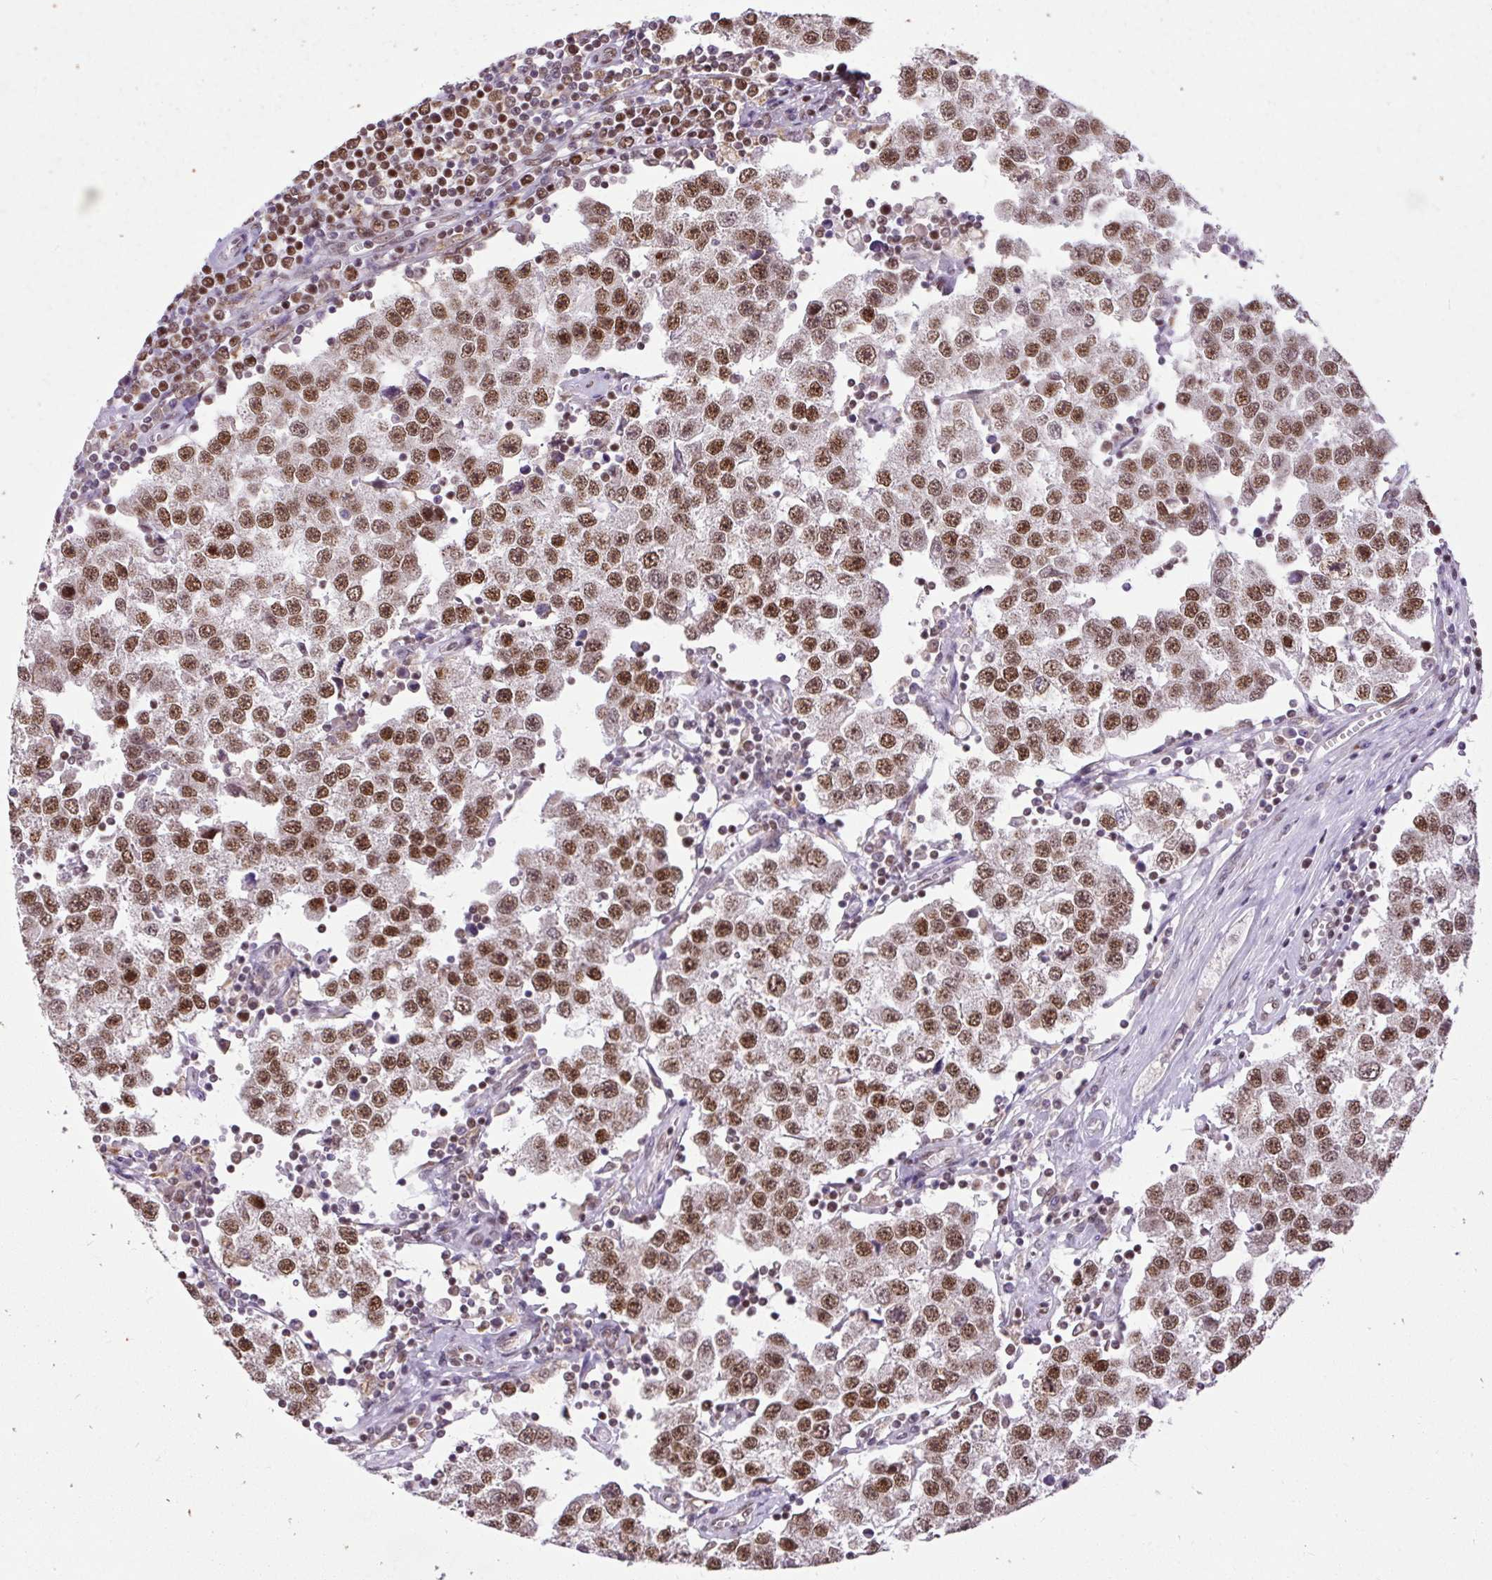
{"staining": {"intensity": "moderate", "quantity": ">75%", "location": "nuclear"}, "tissue": "testis cancer", "cell_type": "Tumor cells", "image_type": "cancer", "snomed": [{"axis": "morphology", "description": "Seminoma, NOS"}, {"axis": "topography", "description": "Testis"}], "caption": "A micrograph of seminoma (testis) stained for a protein demonstrates moderate nuclear brown staining in tumor cells.", "gene": "ZNF672", "patient": {"sex": "male", "age": 34}}